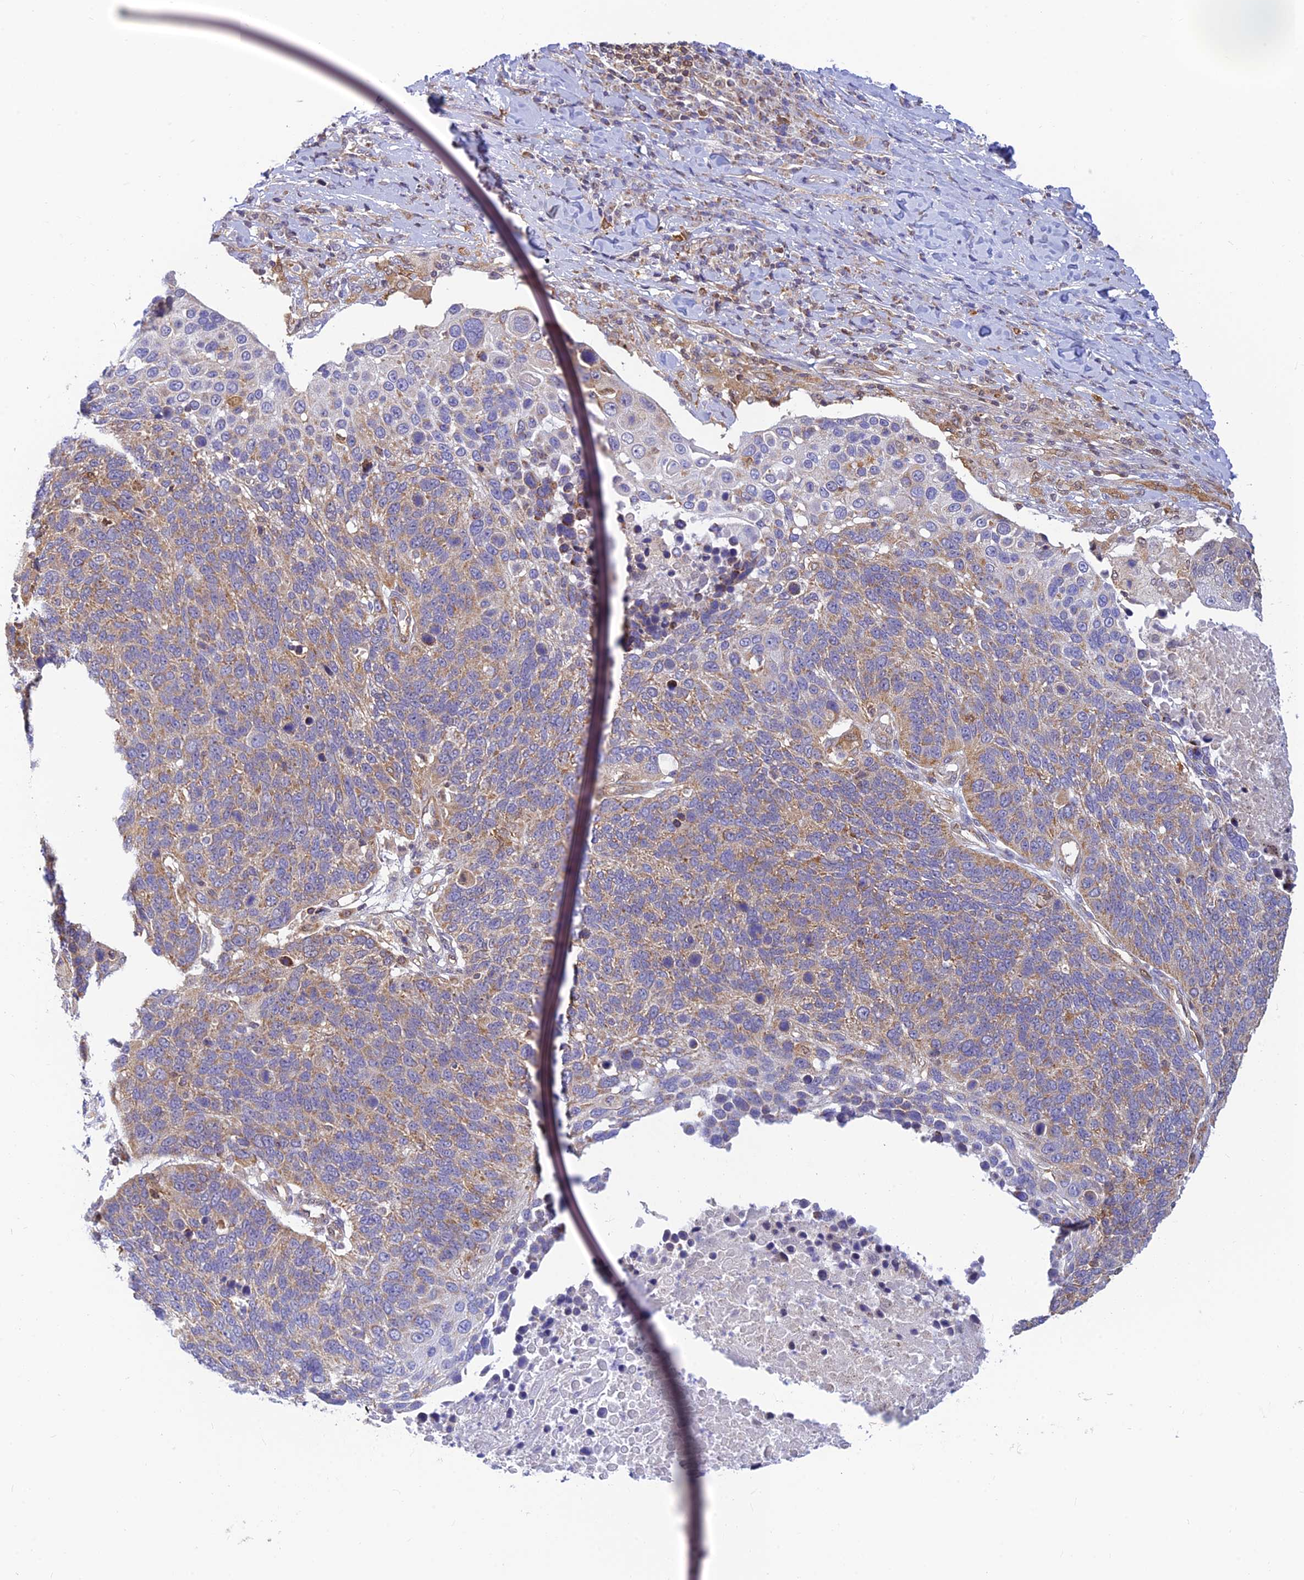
{"staining": {"intensity": "moderate", "quantity": ">75%", "location": "cytoplasmic/membranous"}, "tissue": "lung cancer", "cell_type": "Tumor cells", "image_type": "cancer", "snomed": [{"axis": "morphology", "description": "Normal tissue, NOS"}, {"axis": "morphology", "description": "Squamous cell carcinoma, NOS"}, {"axis": "topography", "description": "Lymph node"}, {"axis": "topography", "description": "Lung"}], "caption": "The micrograph demonstrates staining of lung cancer, revealing moderate cytoplasmic/membranous protein expression (brown color) within tumor cells.", "gene": "LYSMD2", "patient": {"sex": "male", "age": 66}}